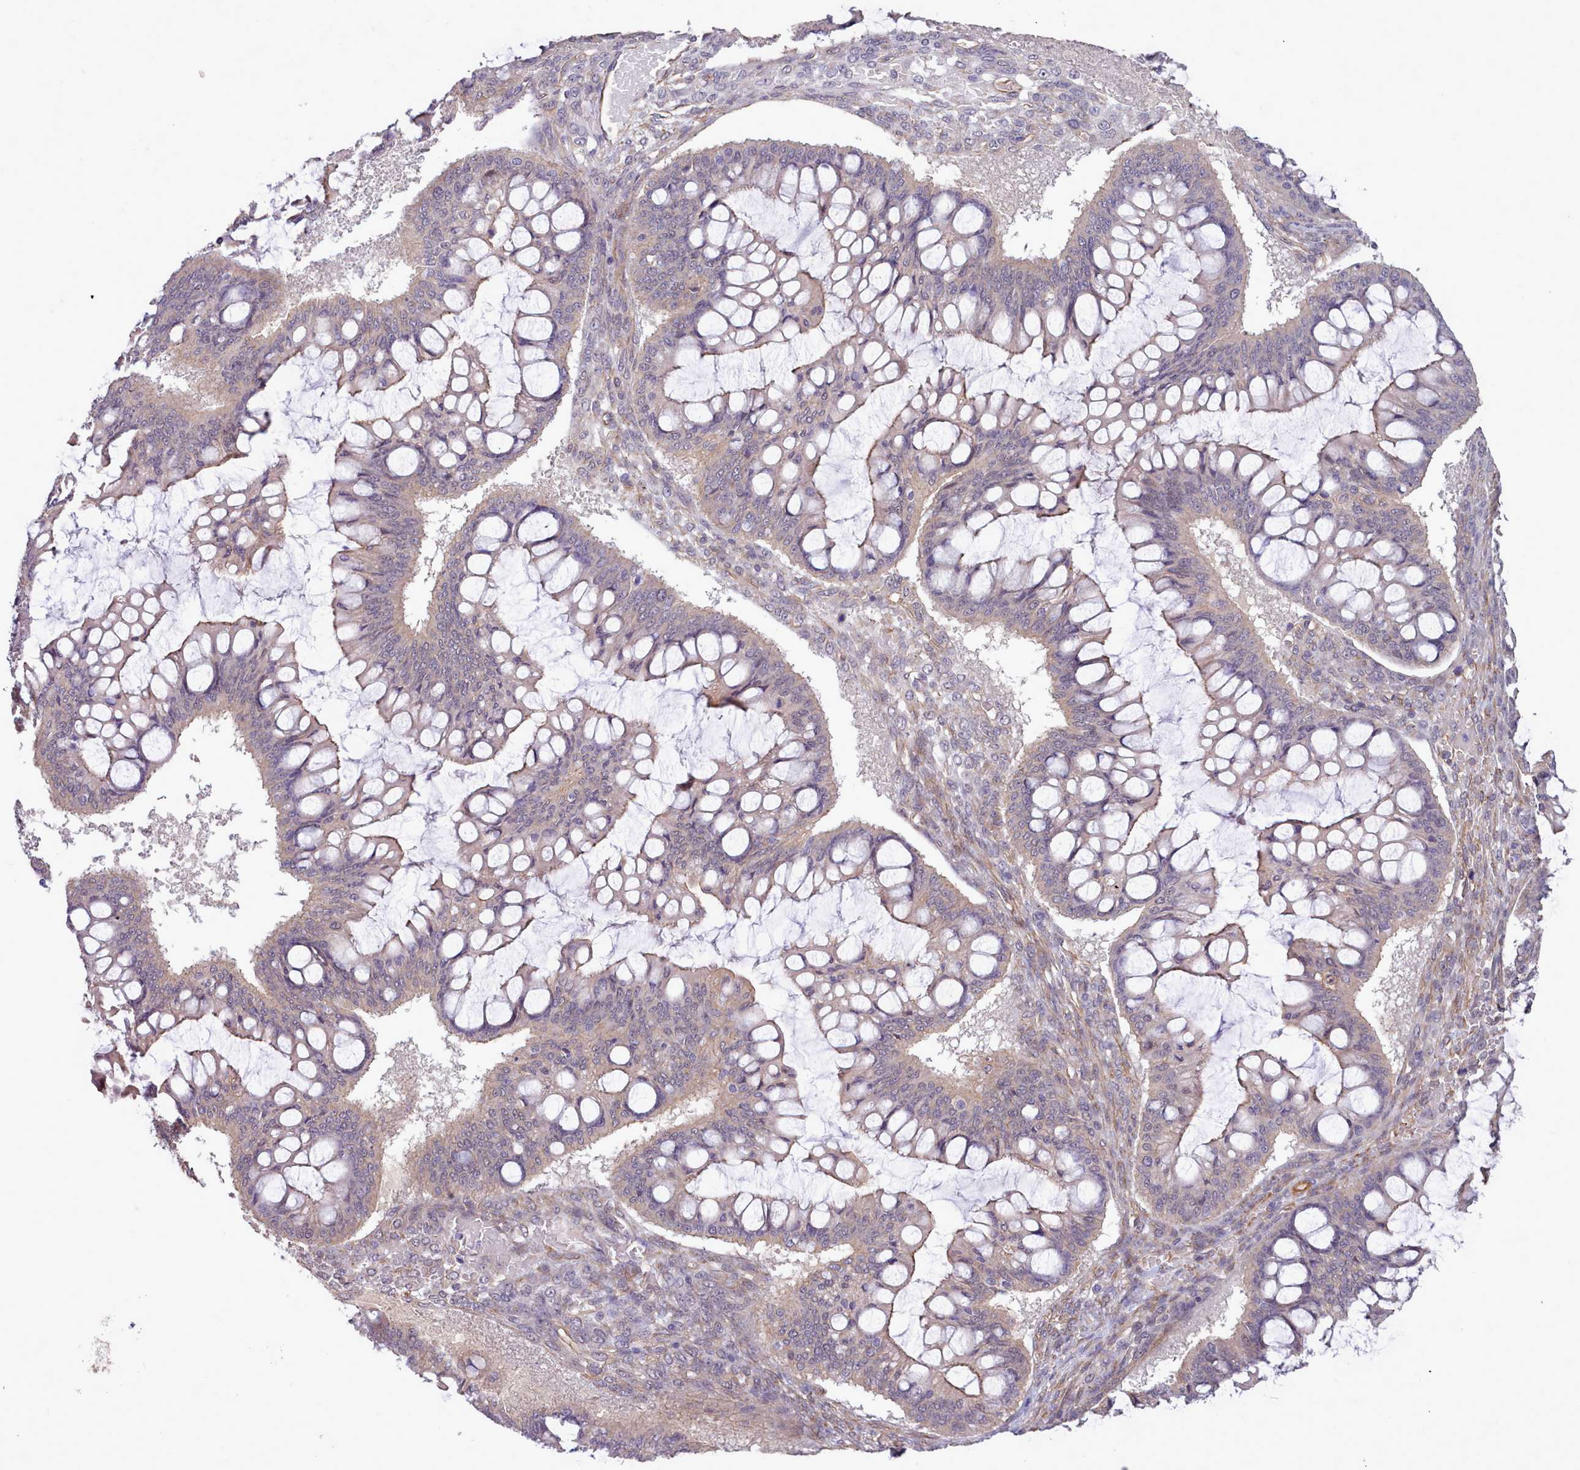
{"staining": {"intensity": "weak", "quantity": "25%-75%", "location": "cytoplasmic/membranous"}, "tissue": "ovarian cancer", "cell_type": "Tumor cells", "image_type": "cancer", "snomed": [{"axis": "morphology", "description": "Cystadenocarcinoma, mucinous, NOS"}, {"axis": "topography", "description": "Ovary"}], "caption": "Protein expression analysis of human mucinous cystadenocarcinoma (ovarian) reveals weak cytoplasmic/membranous expression in about 25%-75% of tumor cells.", "gene": "ZC3H13", "patient": {"sex": "female", "age": 73}}